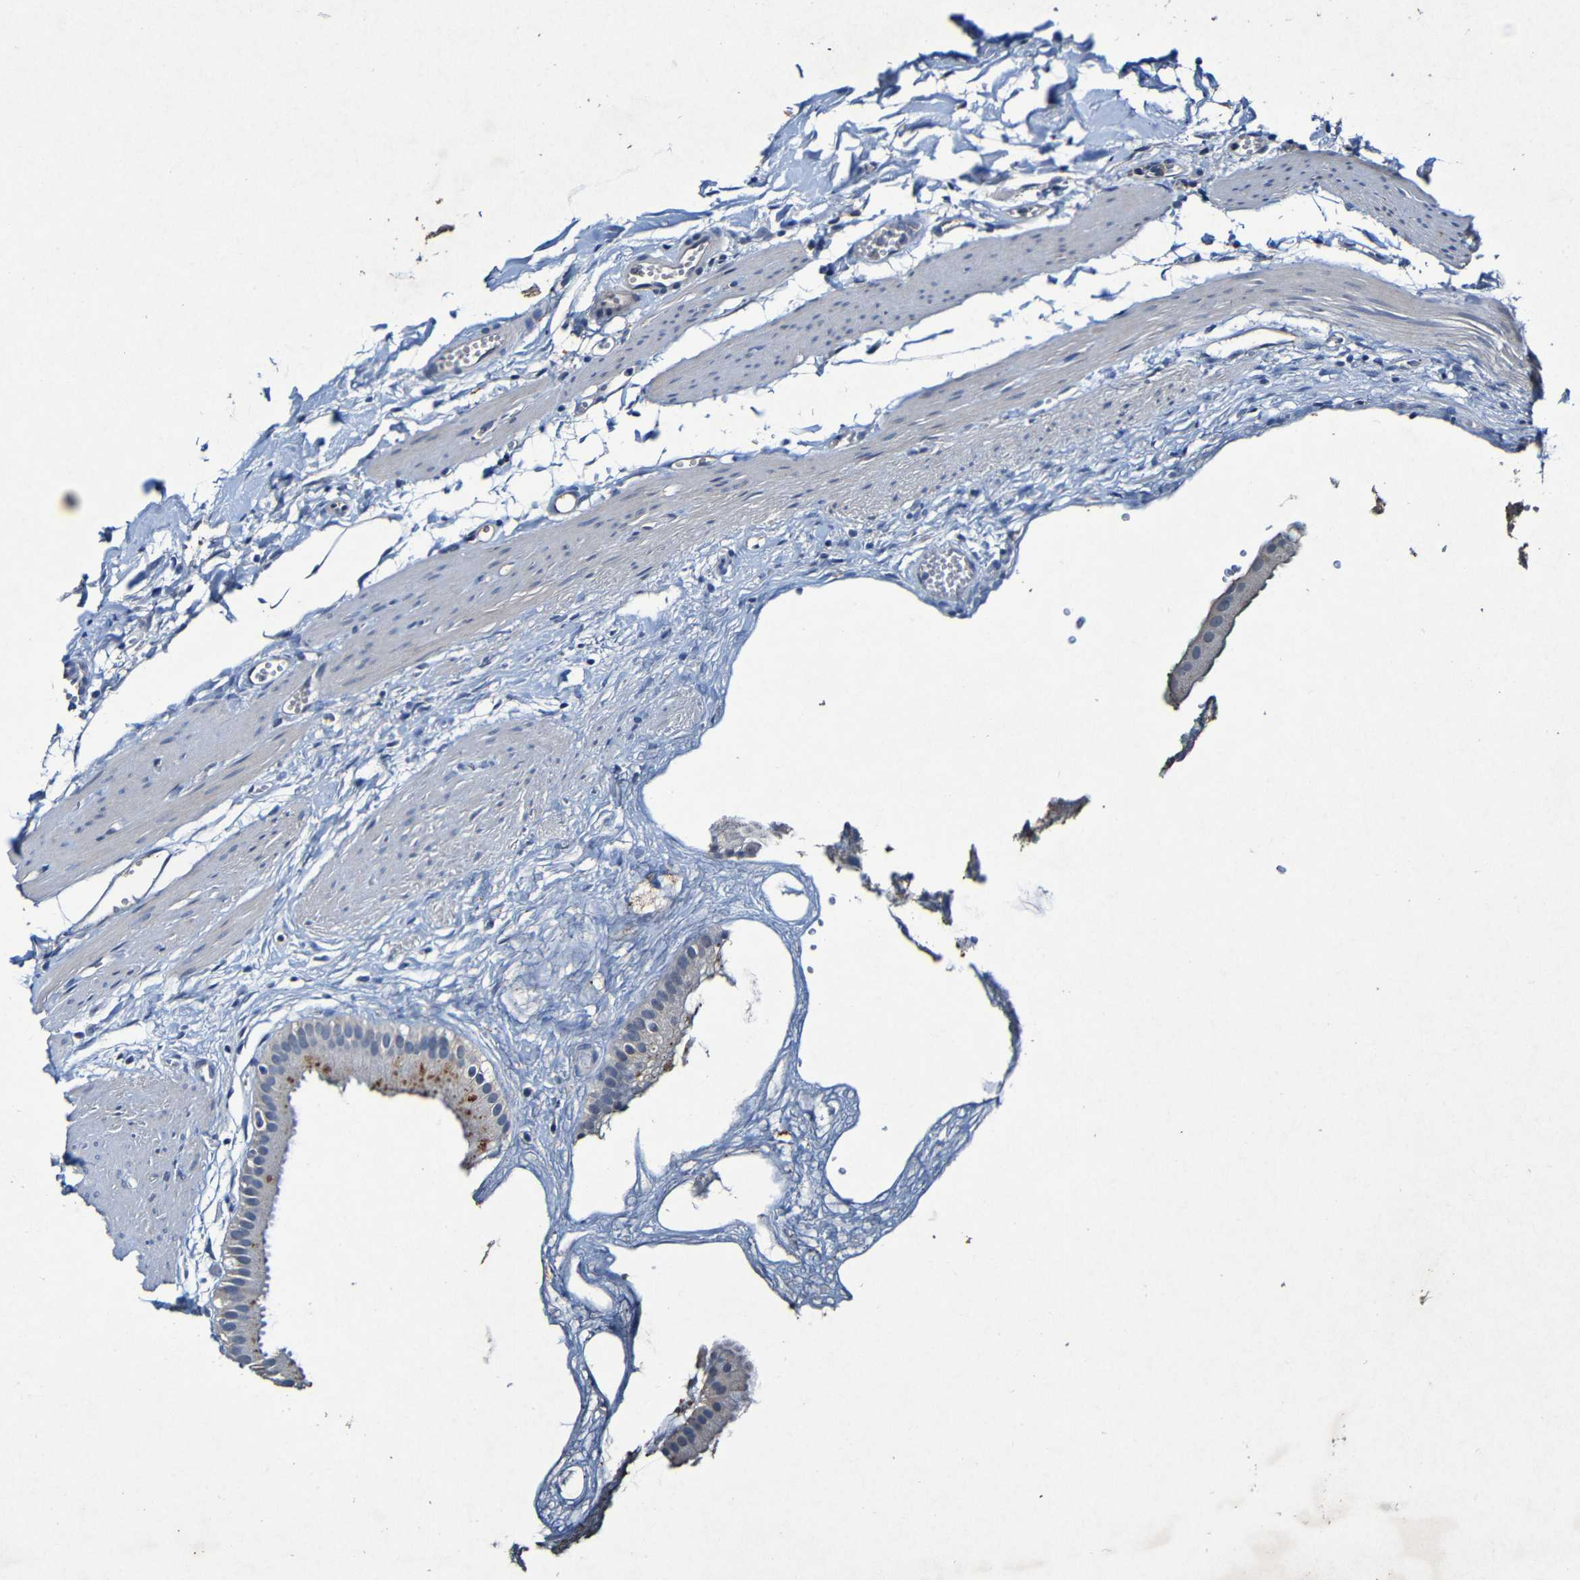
{"staining": {"intensity": "moderate", "quantity": "<25%", "location": "cytoplasmic/membranous"}, "tissue": "gallbladder", "cell_type": "Glandular cells", "image_type": "normal", "snomed": [{"axis": "morphology", "description": "Normal tissue, NOS"}, {"axis": "topography", "description": "Gallbladder"}], "caption": "Glandular cells display moderate cytoplasmic/membranous positivity in approximately <25% of cells in normal gallbladder. (Brightfield microscopy of DAB IHC at high magnification).", "gene": "LRRC70", "patient": {"sex": "female", "age": 64}}